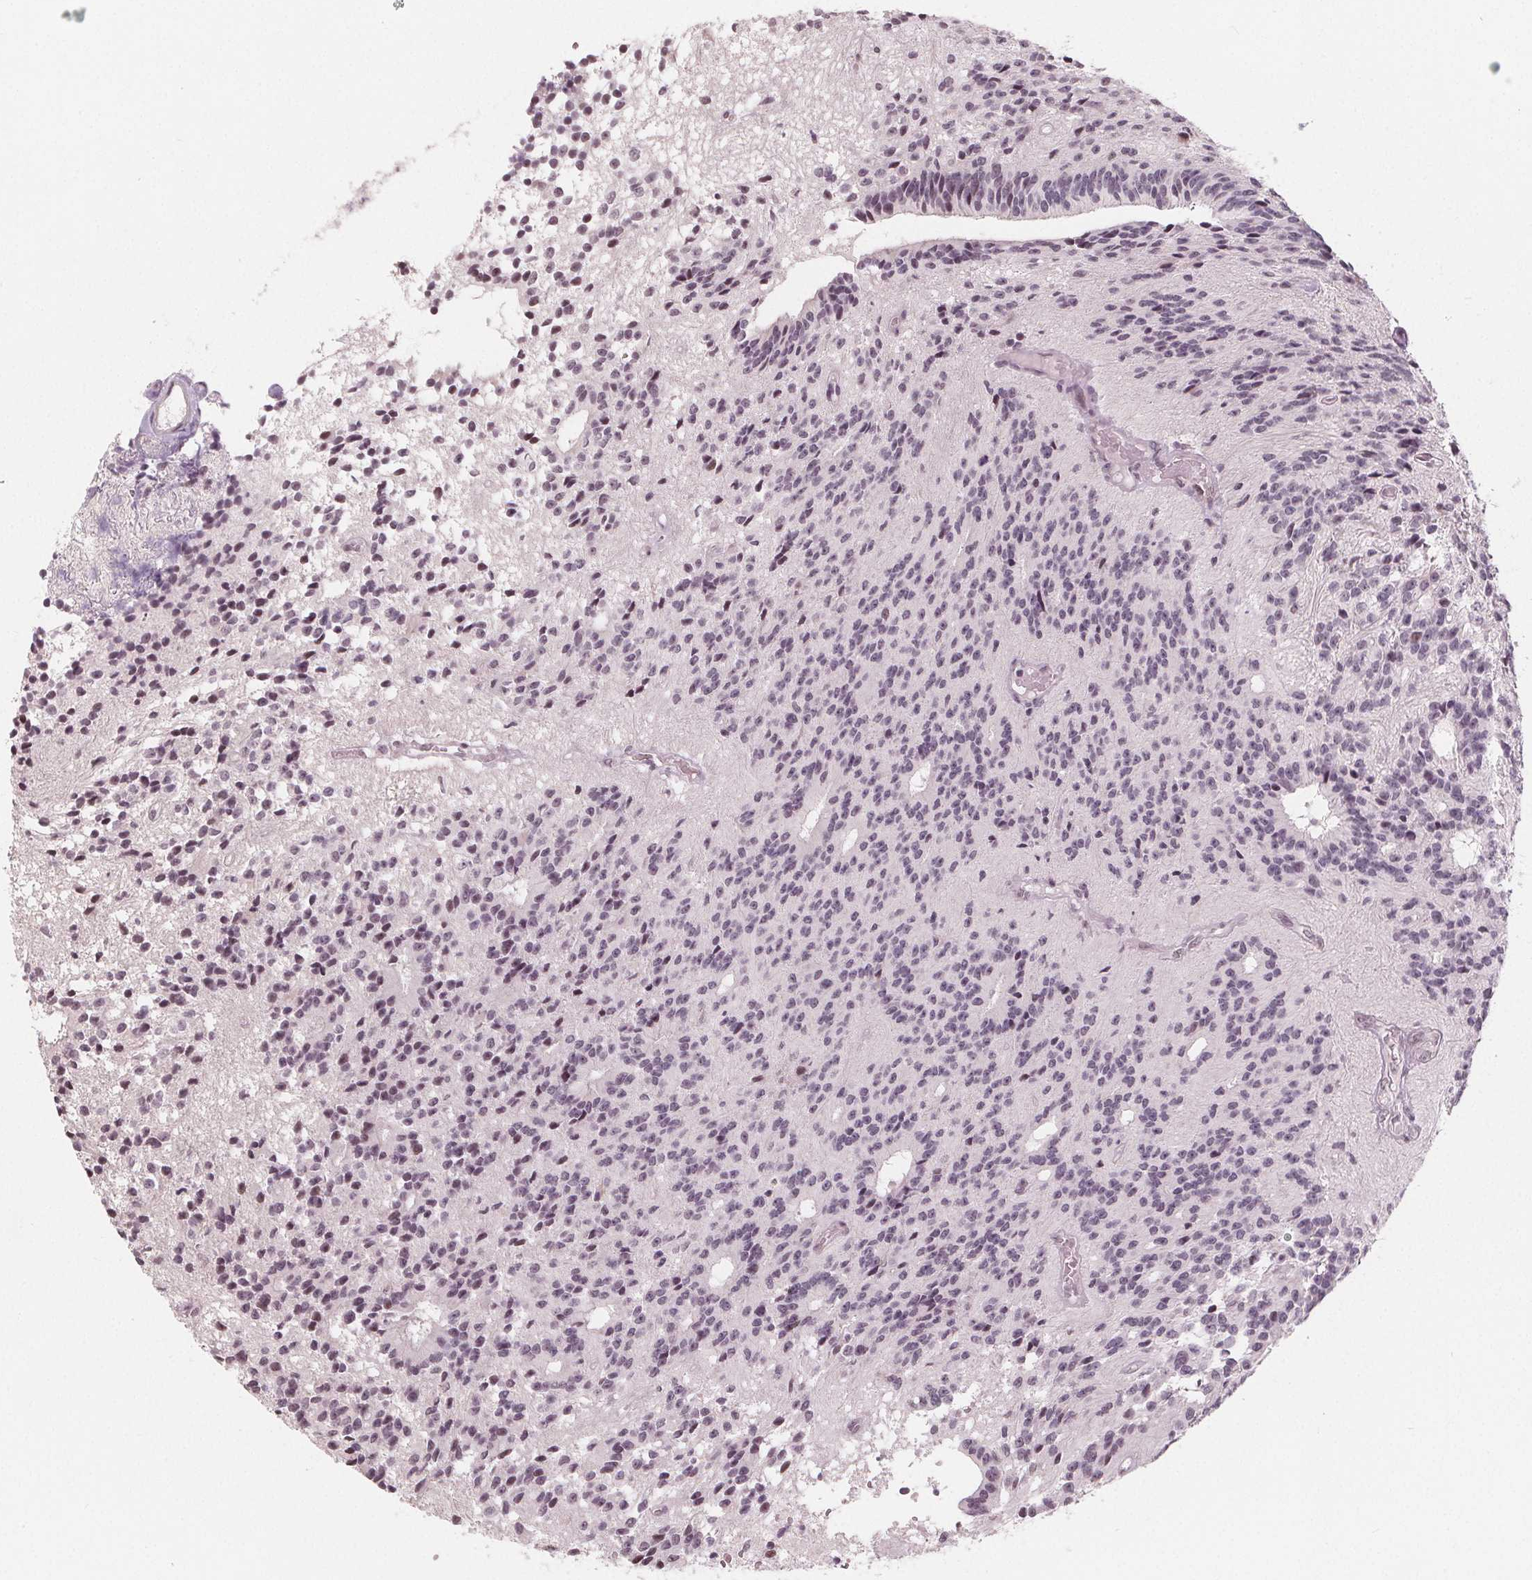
{"staining": {"intensity": "weak", "quantity": "<25%", "location": "nuclear"}, "tissue": "glioma", "cell_type": "Tumor cells", "image_type": "cancer", "snomed": [{"axis": "morphology", "description": "Glioma, malignant, Low grade"}, {"axis": "topography", "description": "Brain"}], "caption": "There is no significant positivity in tumor cells of malignant low-grade glioma.", "gene": "NUP210L", "patient": {"sex": "male", "age": 31}}